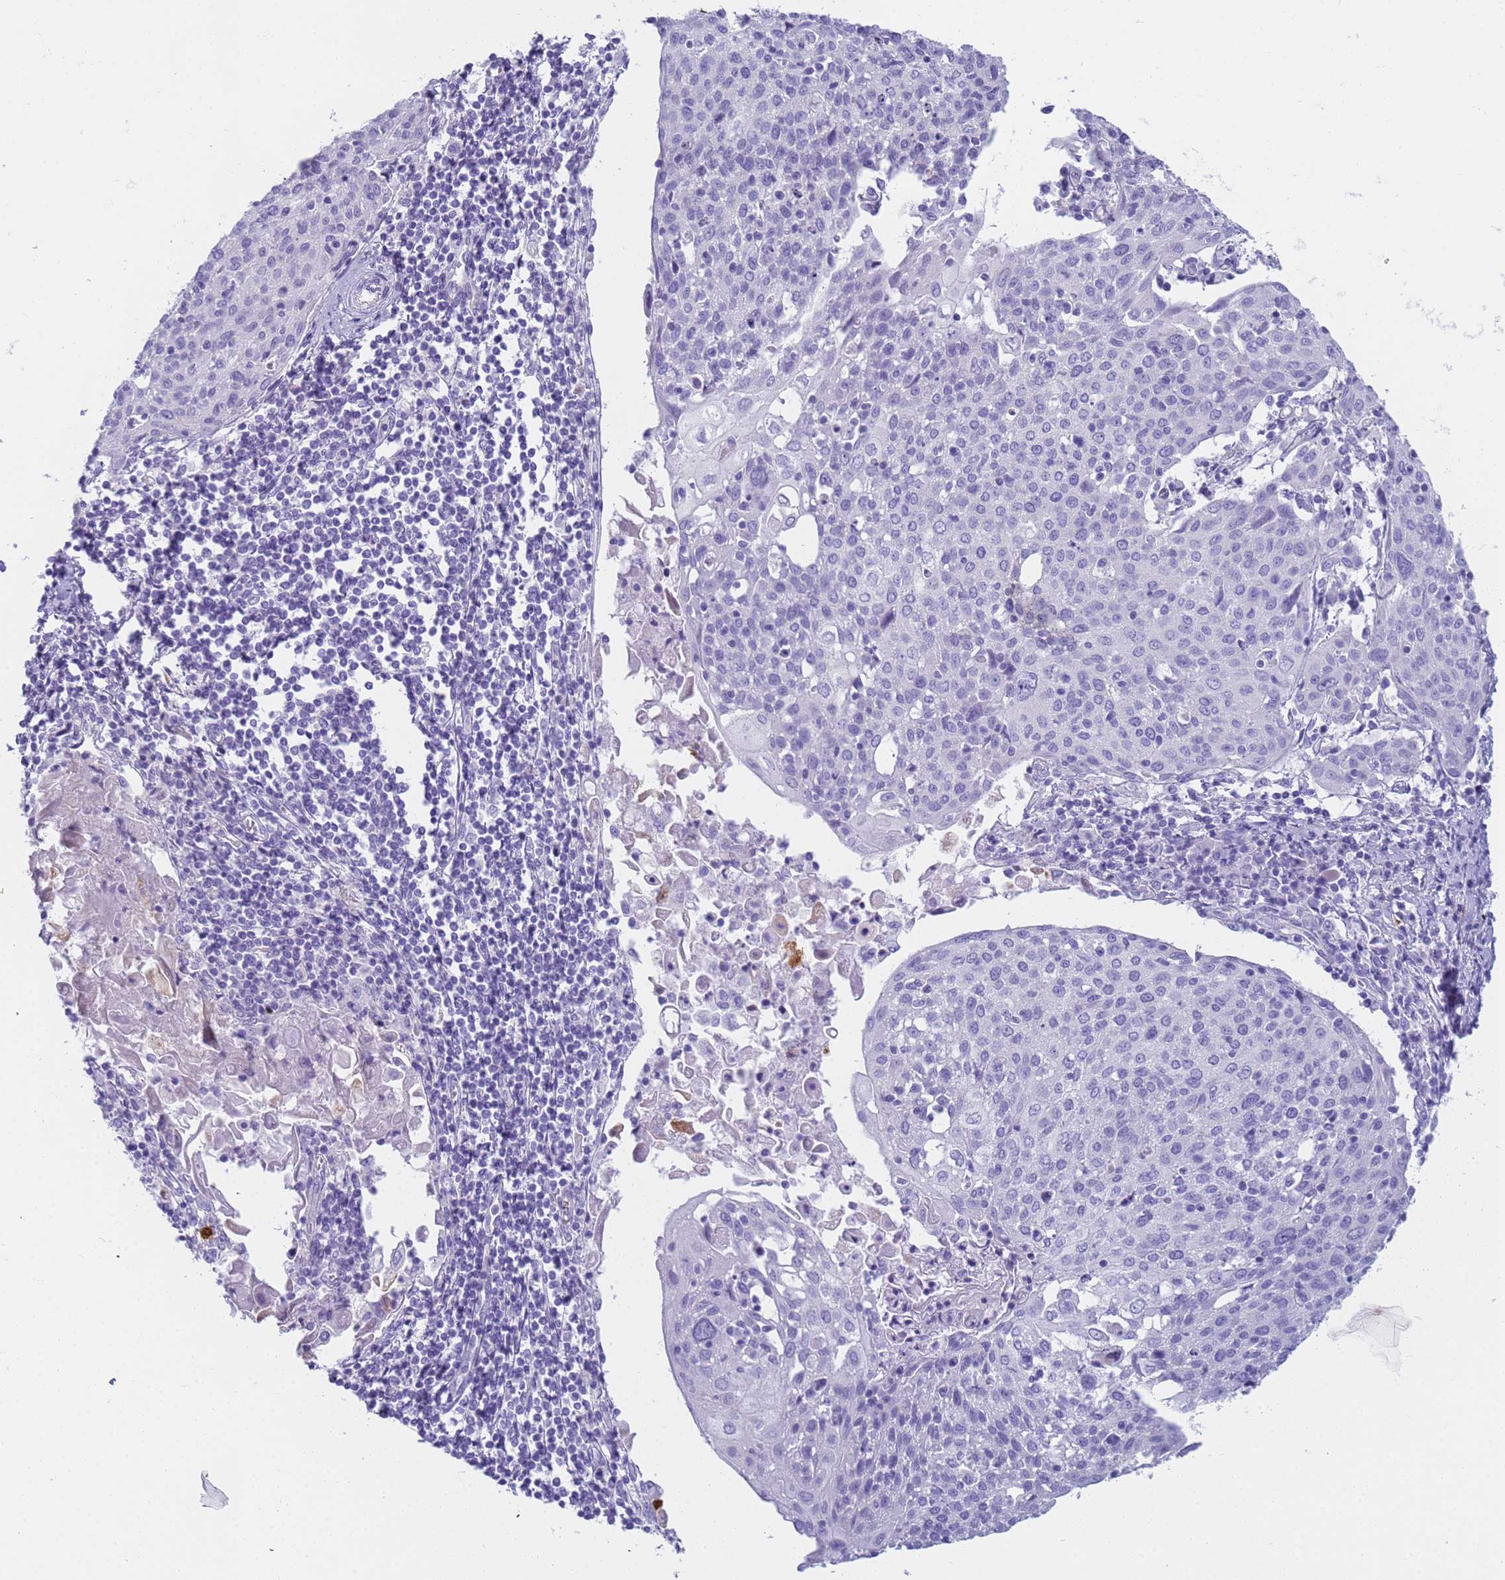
{"staining": {"intensity": "negative", "quantity": "none", "location": "none"}, "tissue": "cervical cancer", "cell_type": "Tumor cells", "image_type": "cancer", "snomed": [{"axis": "morphology", "description": "Squamous cell carcinoma, NOS"}, {"axis": "topography", "description": "Cervix"}], "caption": "A high-resolution image shows immunohistochemistry (IHC) staining of cervical cancer, which displays no significant positivity in tumor cells.", "gene": "RNASE2", "patient": {"sex": "female", "age": 67}}